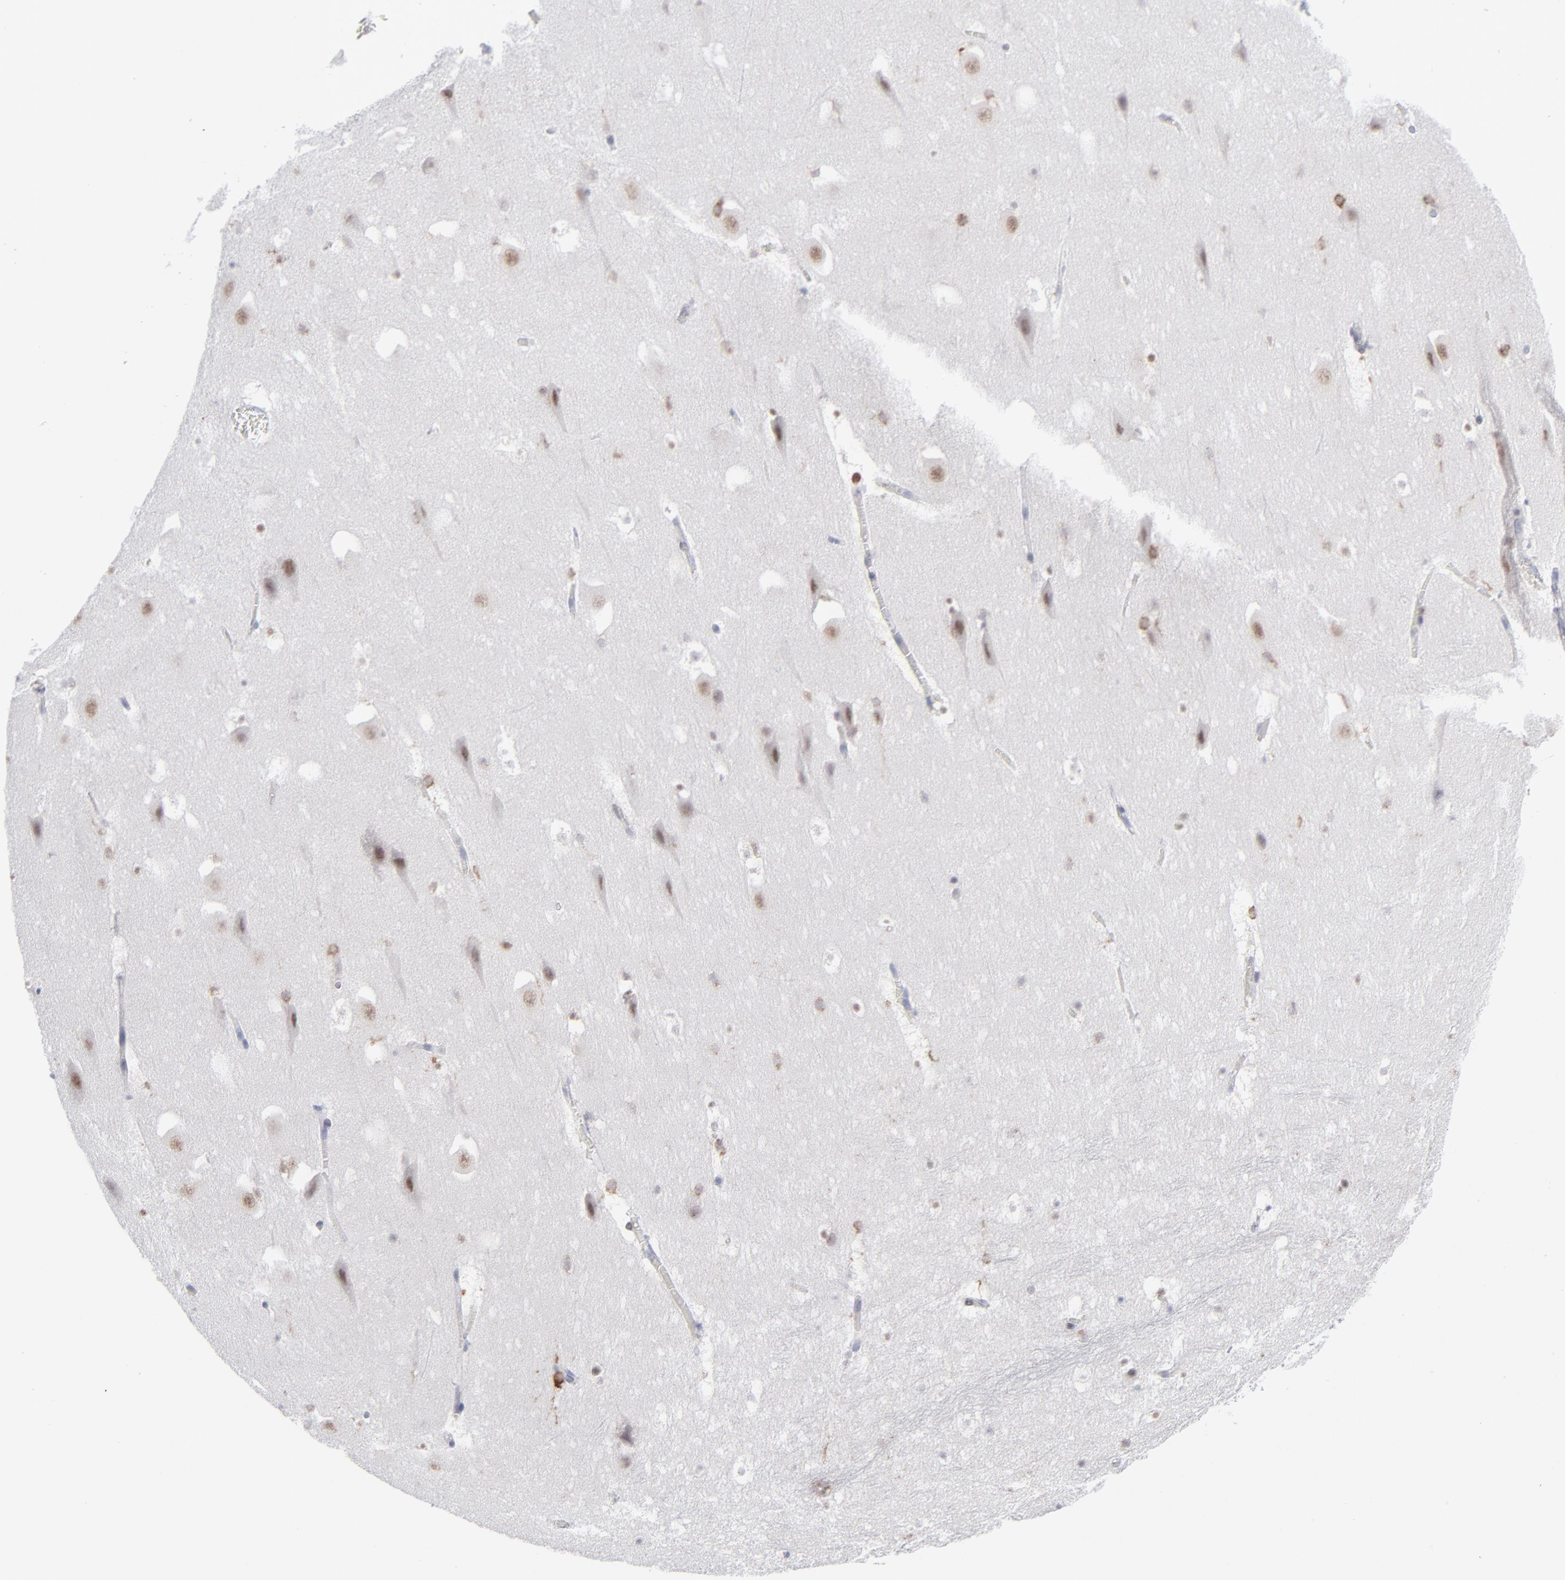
{"staining": {"intensity": "weak", "quantity": ">75%", "location": "nuclear"}, "tissue": "hippocampus", "cell_type": "Glial cells", "image_type": "normal", "snomed": [{"axis": "morphology", "description": "Normal tissue, NOS"}, {"axis": "topography", "description": "Hippocampus"}], "caption": "Immunohistochemical staining of unremarkable hippocampus exhibits low levels of weak nuclear staining in approximately >75% of glial cells. The staining was performed using DAB (3,3'-diaminobenzidine) to visualize the protein expression in brown, while the nuclei were stained in blue with hematoxylin (Magnification: 20x).", "gene": "CCR2", "patient": {"sex": "male", "age": 45}}